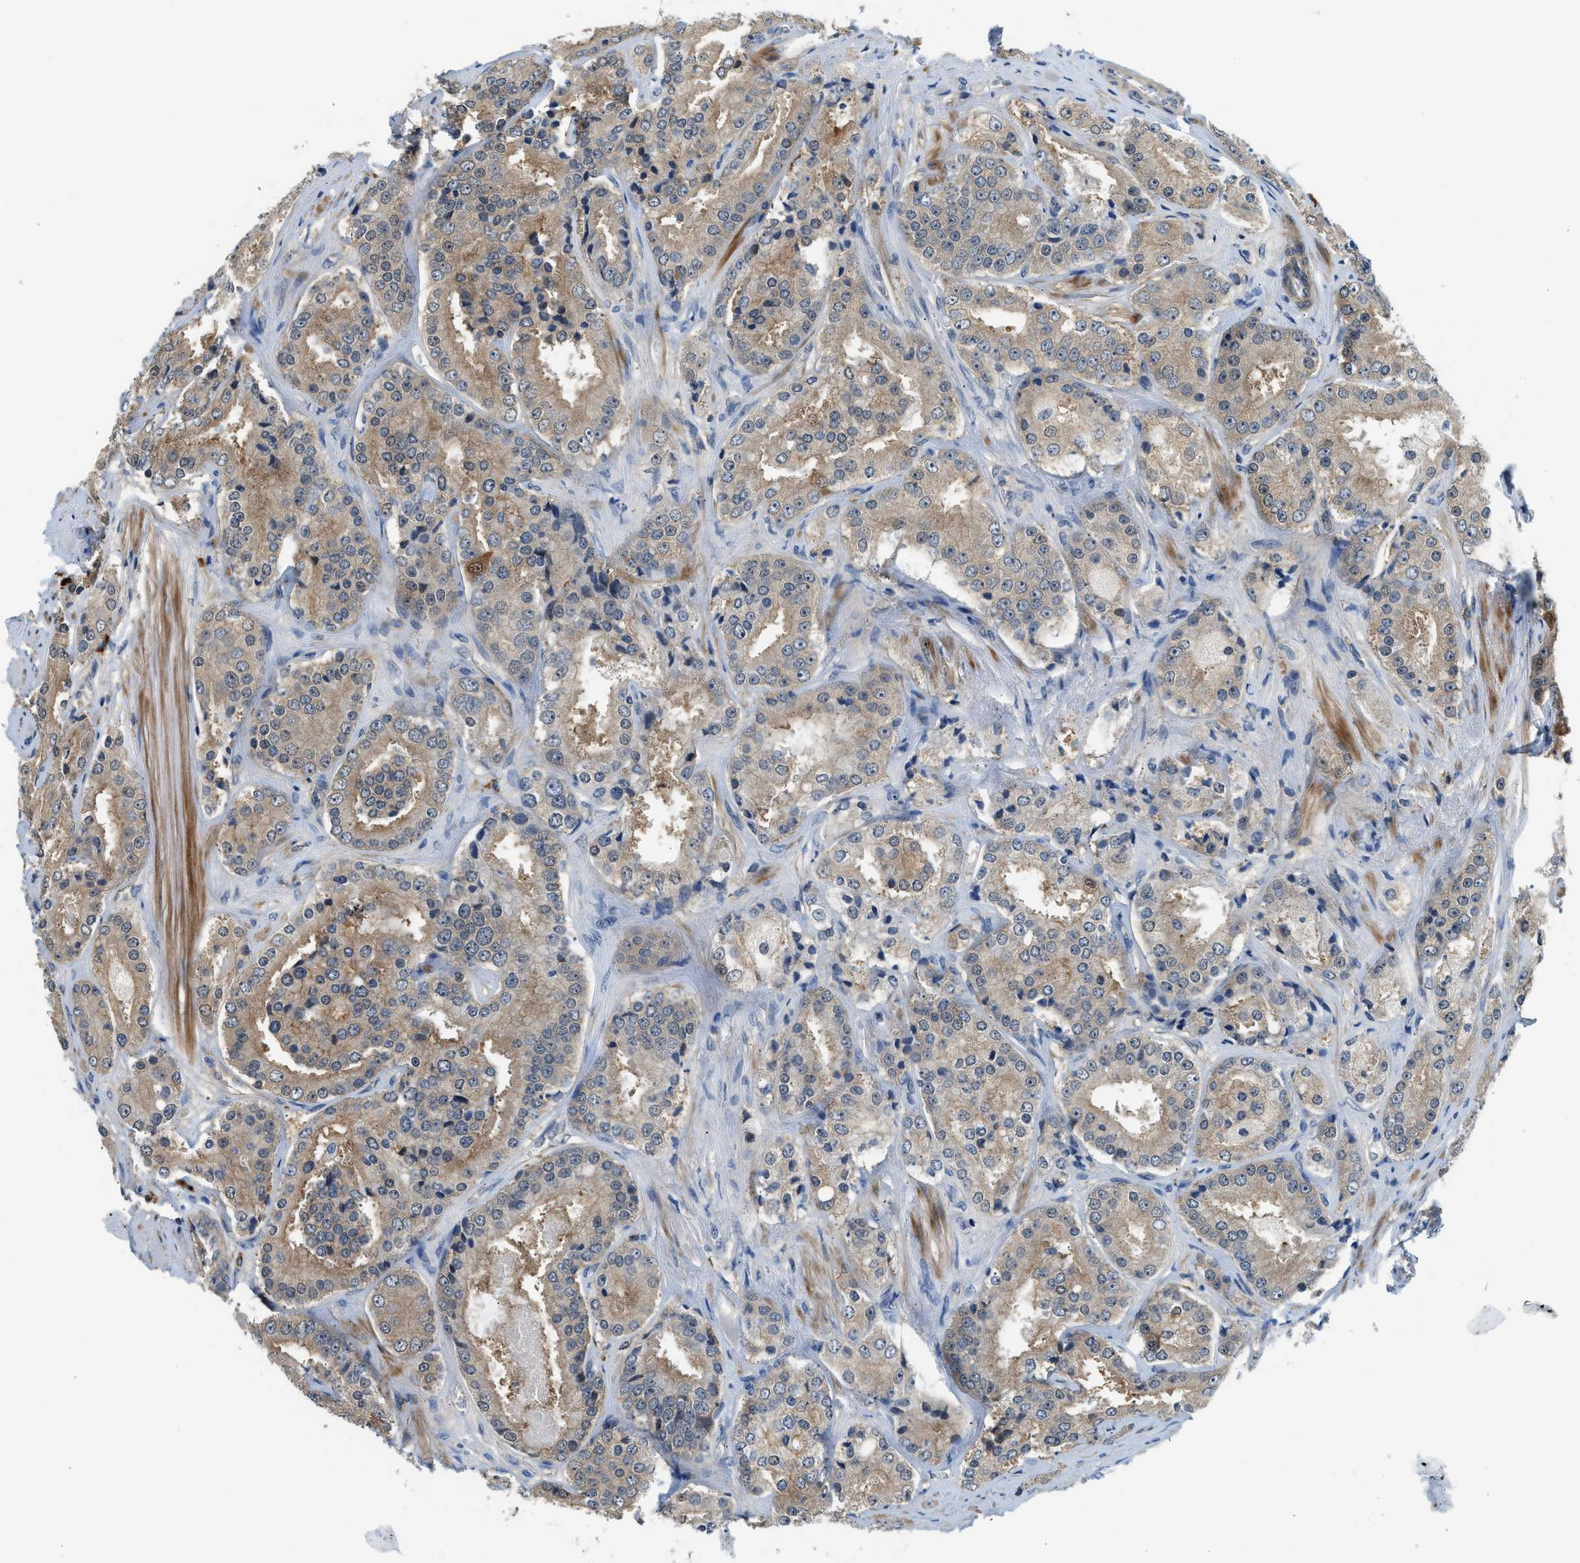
{"staining": {"intensity": "moderate", "quantity": ">75%", "location": "cytoplasmic/membranous"}, "tissue": "prostate cancer", "cell_type": "Tumor cells", "image_type": "cancer", "snomed": [{"axis": "morphology", "description": "Adenocarcinoma, High grade"}, {"axis": "topography", "description": "Prostate"}], "caption": "Tumor cells display medium levels of moderate cytoplasmic/membranous staining in about >75% of cells in human prostate adenocarcinoma (high-grade).", "gene": "CBLB", "patient": {"sex": "male", "age": 63}}